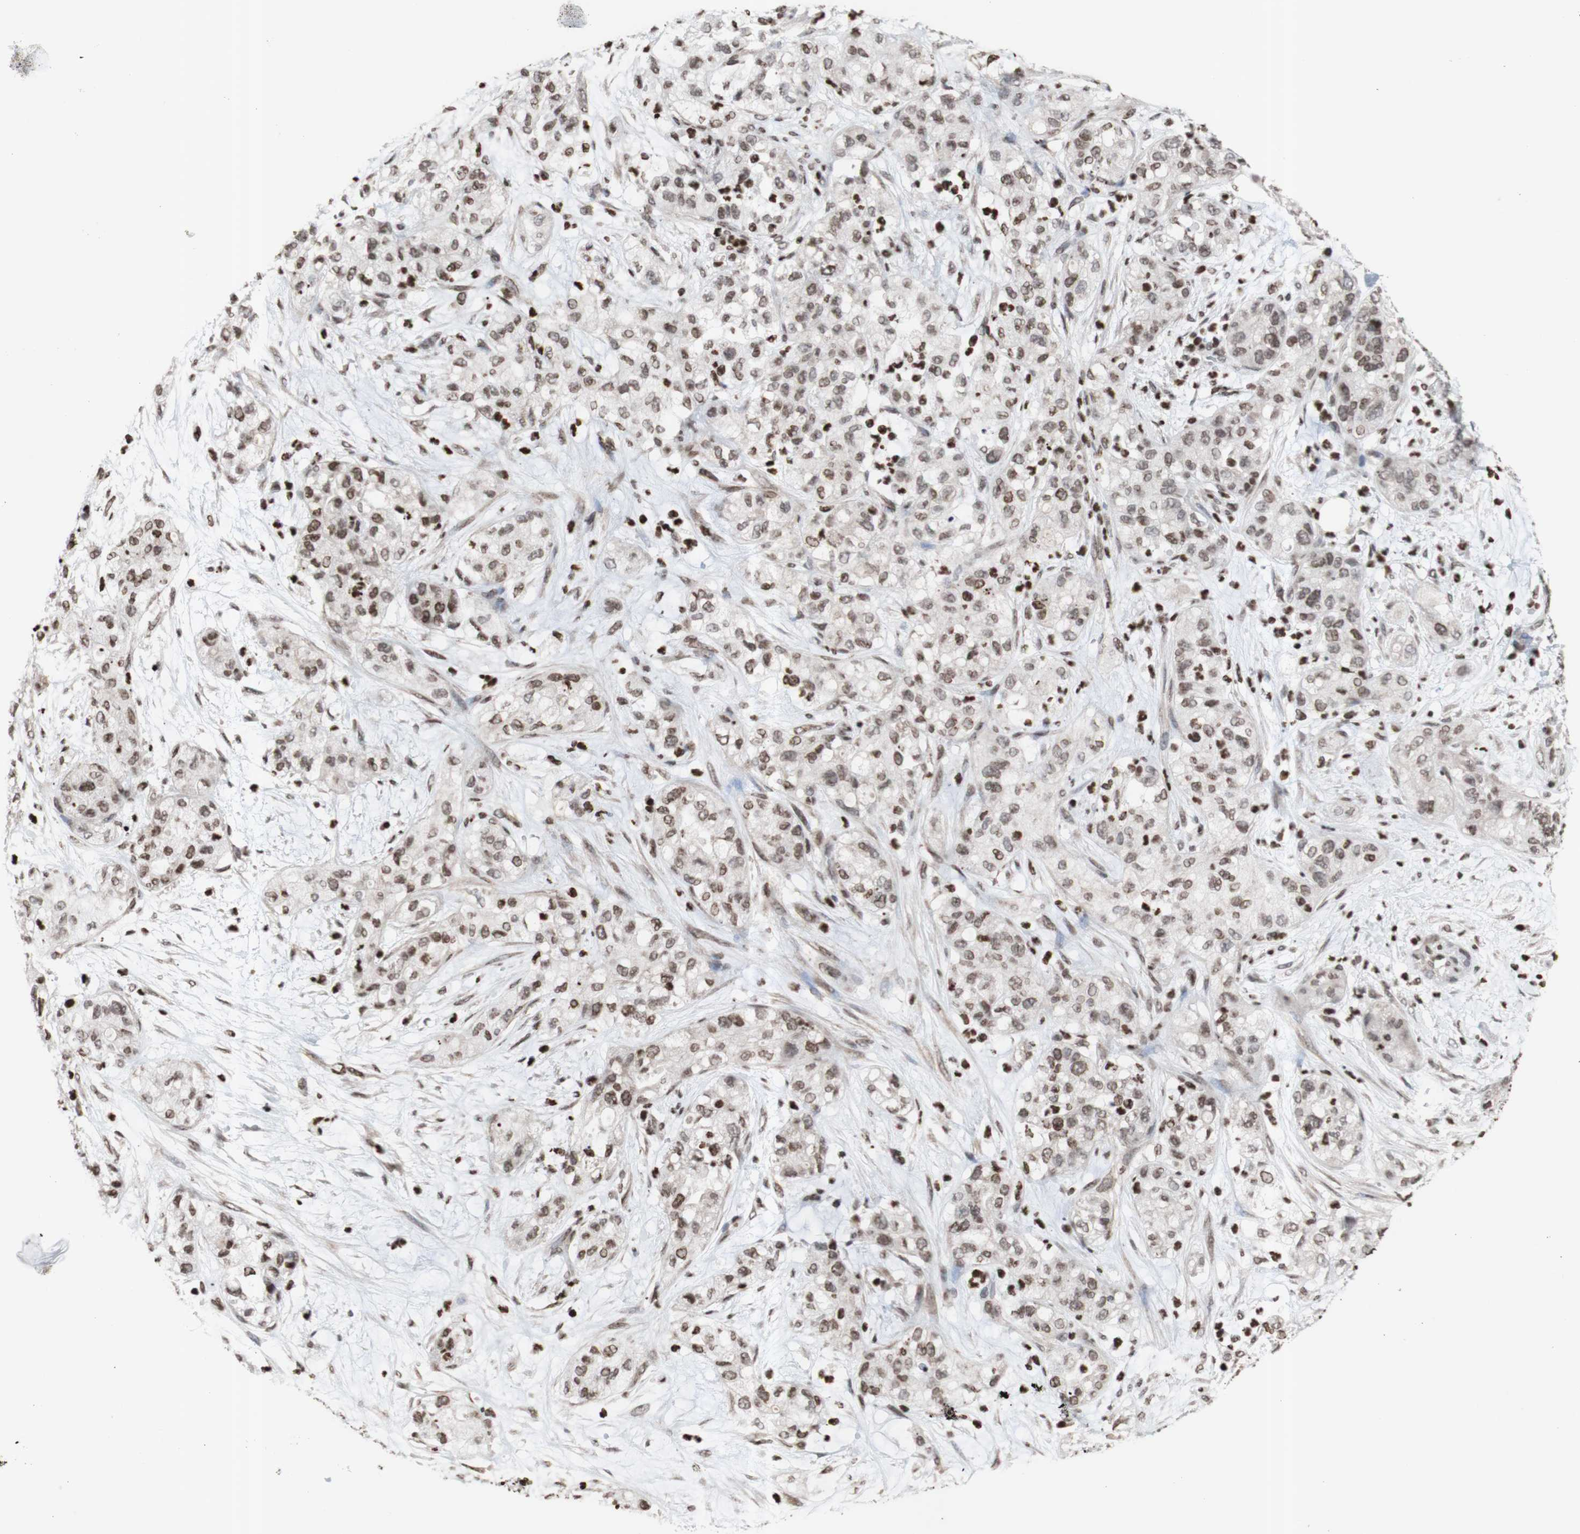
{"staining": {"intensity": "moderate", "quantity": ">75%", "location": "nuclear"}, "tissue": "pancreatic cancer", "cell_type": "Tumor cells", "image_type": "cancer", "snomed": [{"axis": "morphology", "description": "Adenocarcinoma, NOS"}, {"axis": "topography", "description": "Pancreas"}], "caption": "Immunohistochemistry photomicrograph of neoplastic tissue: human pancreatic cancer stained using IHC exhibits medium levels of moderate protein expression localized specifically in the nuclear of tumor cells, appearing as a nuclear brown color.", "gene": "SNAI2", "patient": {"sex": "female", "age": 78}}